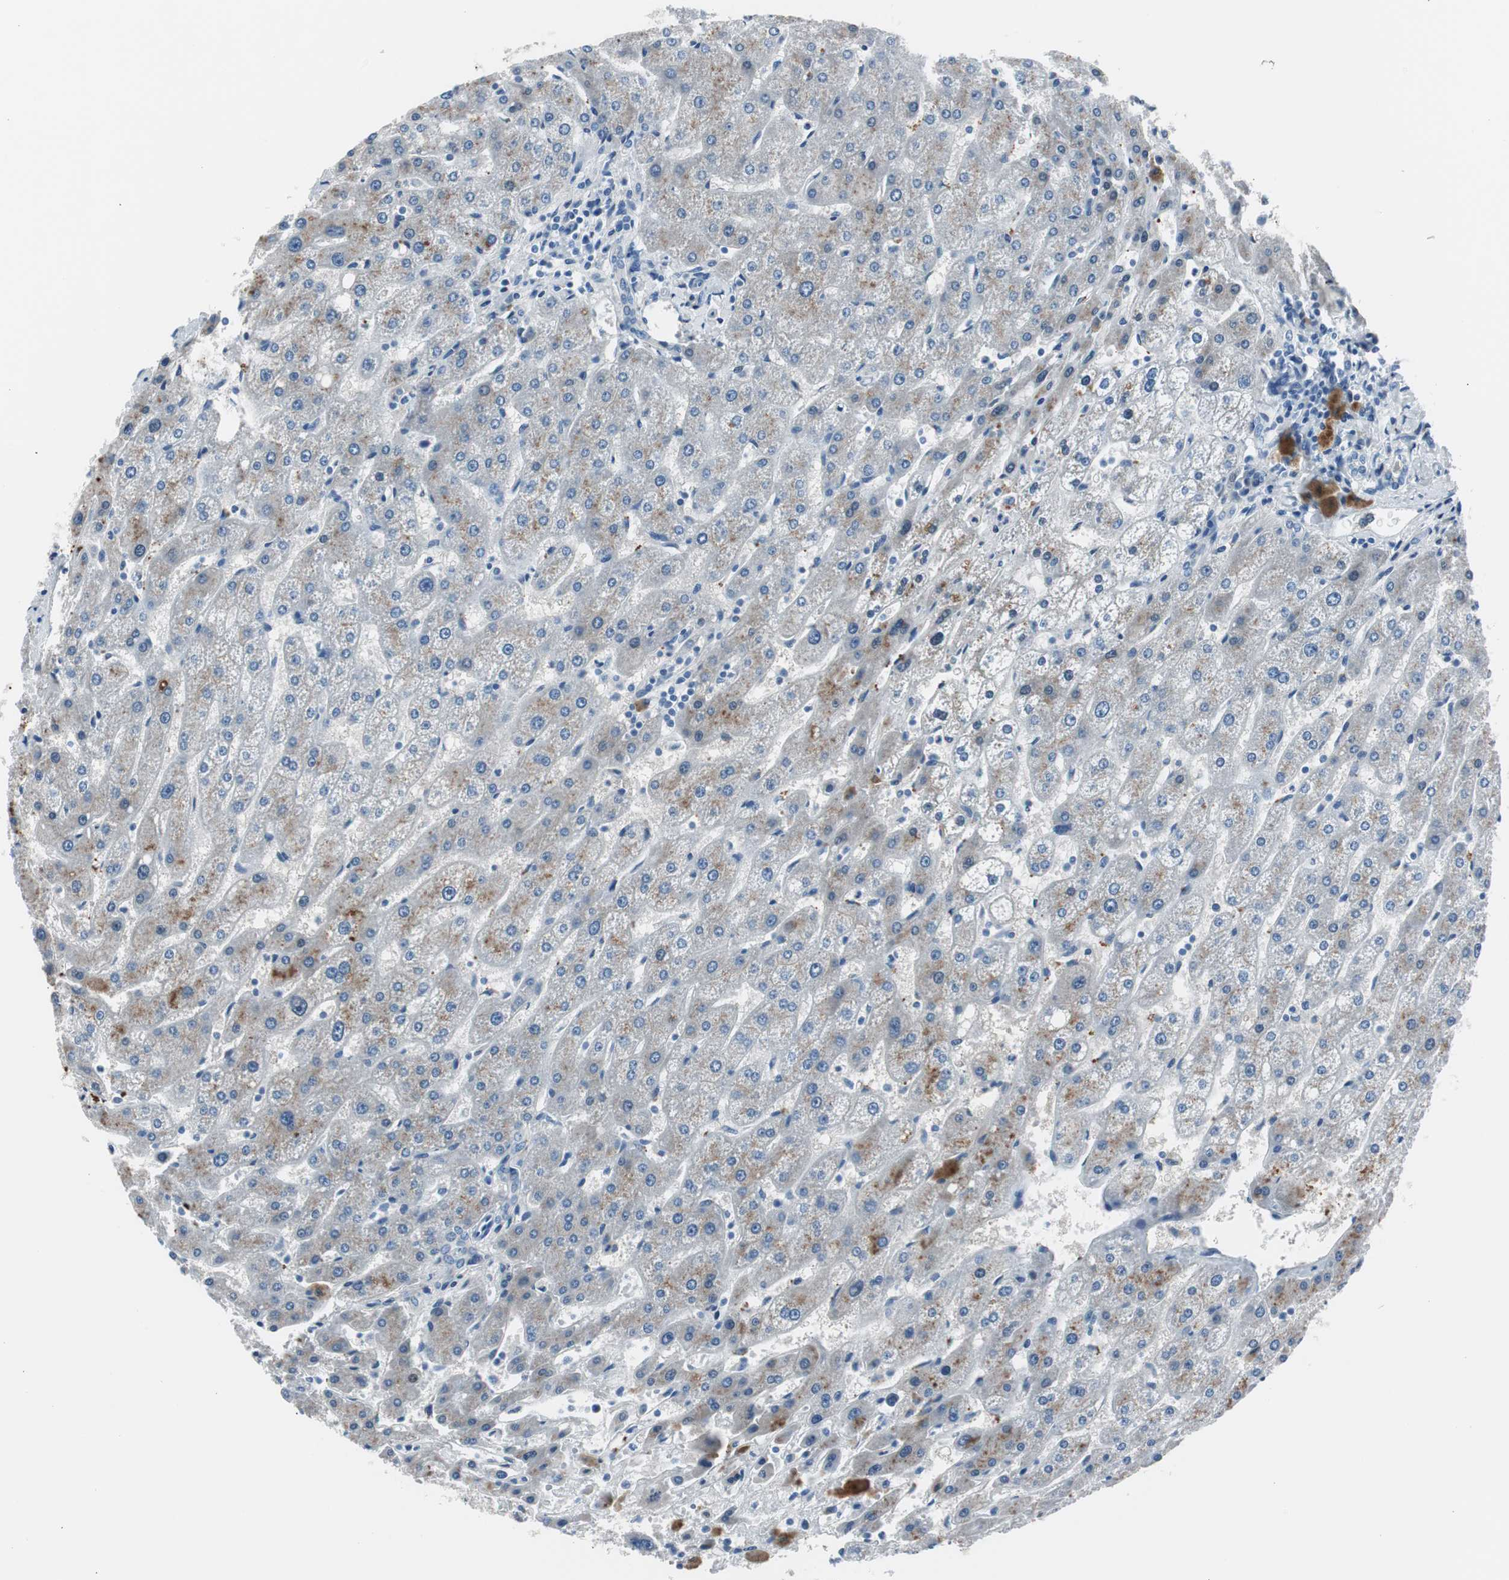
{"staining": {"intensity": "negative", "quantity": "none", "location": "none"}, "tissue": "liver", "cell_type": "Cholangiocytes", "image_type": "normal", "snomed": [{"axis": "morphology", "description": "Normal tissue, NOS"}, {"axis": "topography", "description": "Liver"}], "caption": "A high-resolution image shows IHC staining of unremarkable liver, which shows no significant staining in cholangiocytes.", "gene": "SERPINF1", "patient": {"sex": "male", "age": 67}}